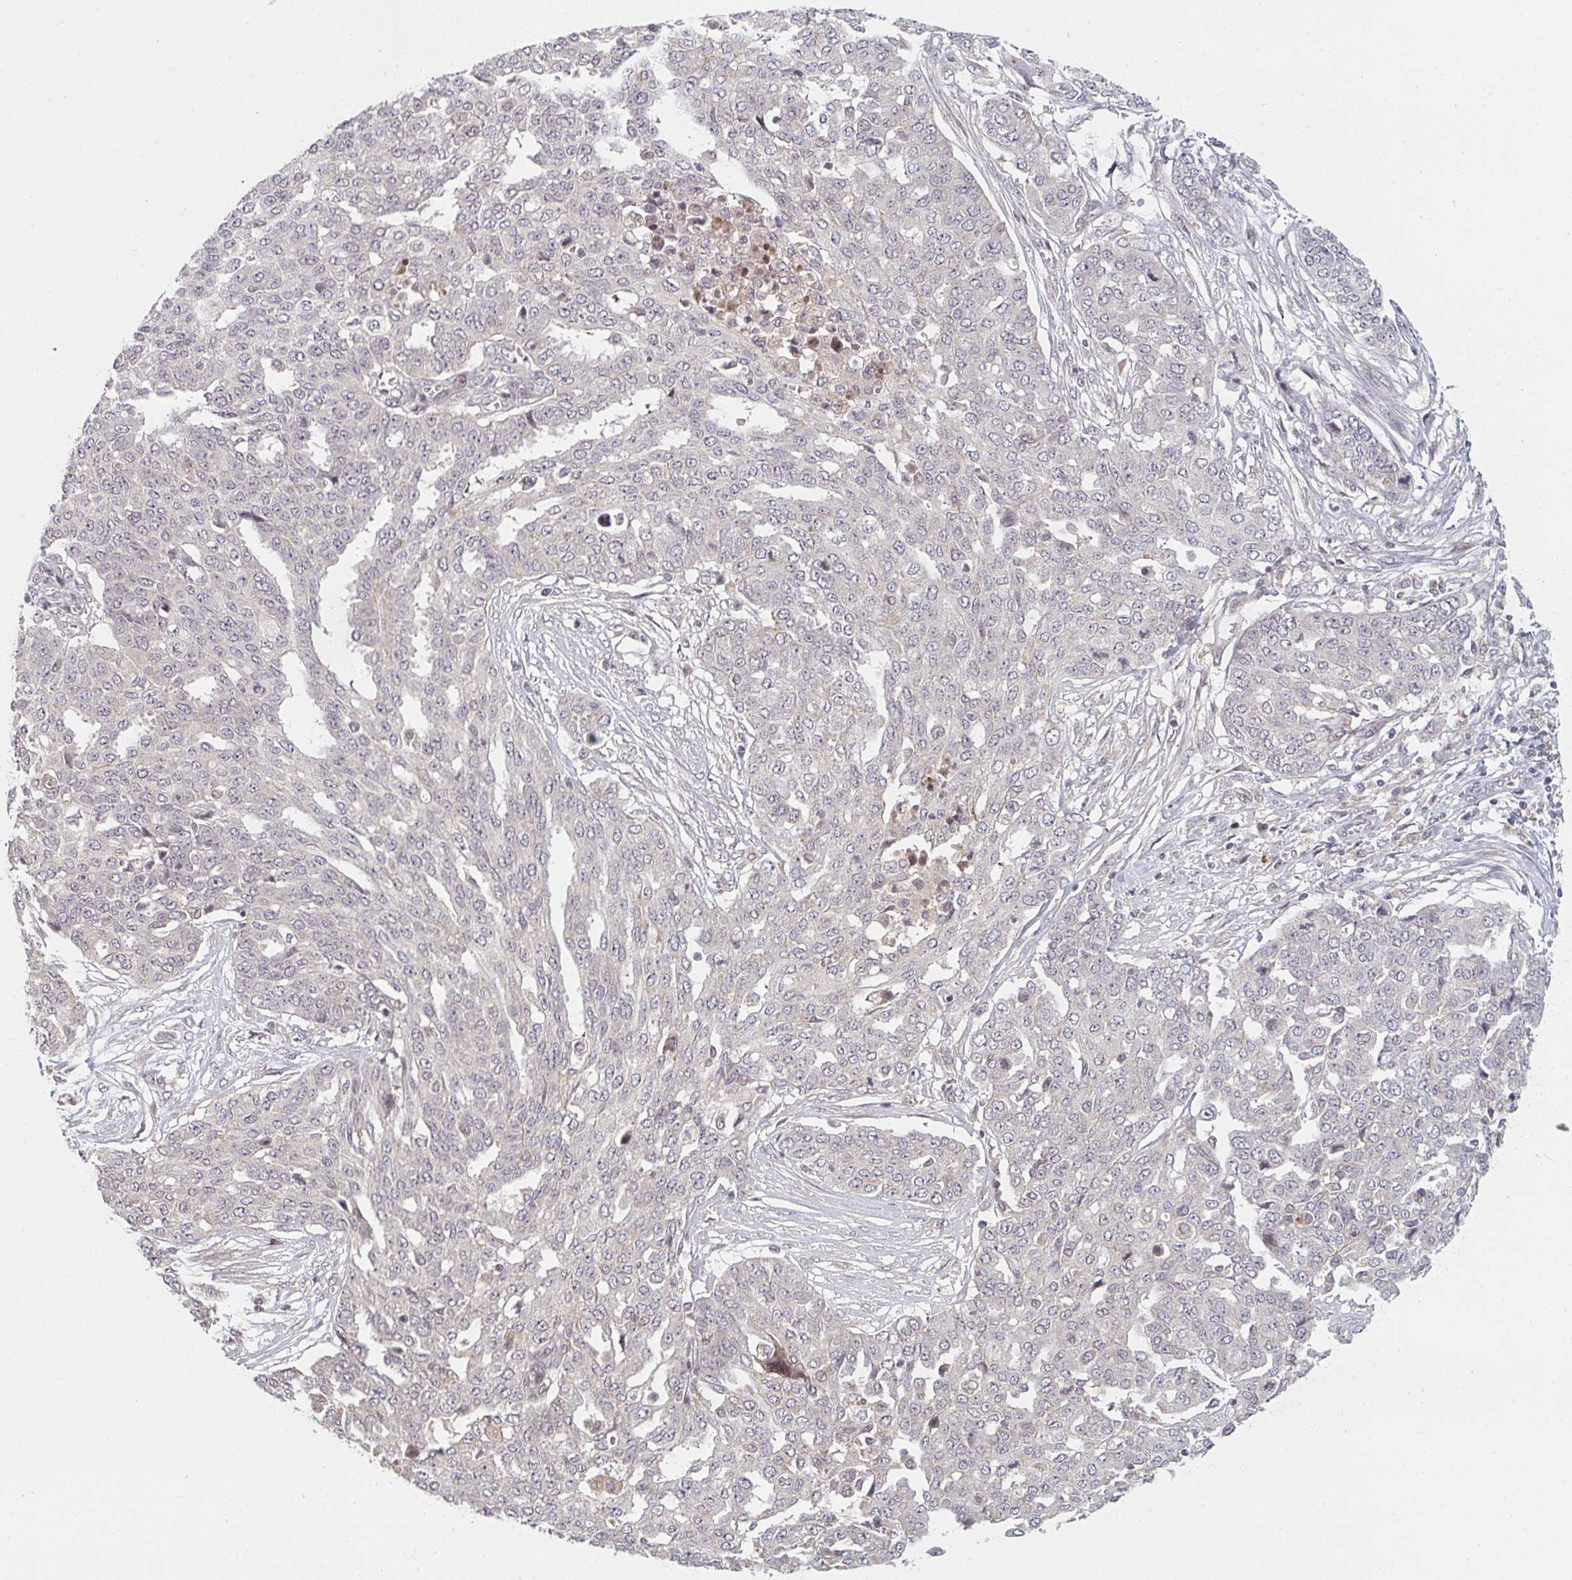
{"staining": {"intensity": "negative", "quantity": "none", "location": "none"}, "tissue": "ovarian cancer", "cell_type": "Tumor cells", "image_type": "cancer", "snomed": [{"axis": "morphology", "description": "Cystadenocarcinoma, serous, NOS"}, {"axis": "topography", "description": "Soft tissue"}, {"axis": "topography", "description": "Ovary"}], "caption": "Ovarian serous cystadenocarcinoma stained for a protein using immunohistochemistry demonstrates no expression tumor cells.", "gene": "DCST1", "patient": {"sex": "female", "age": 57}}